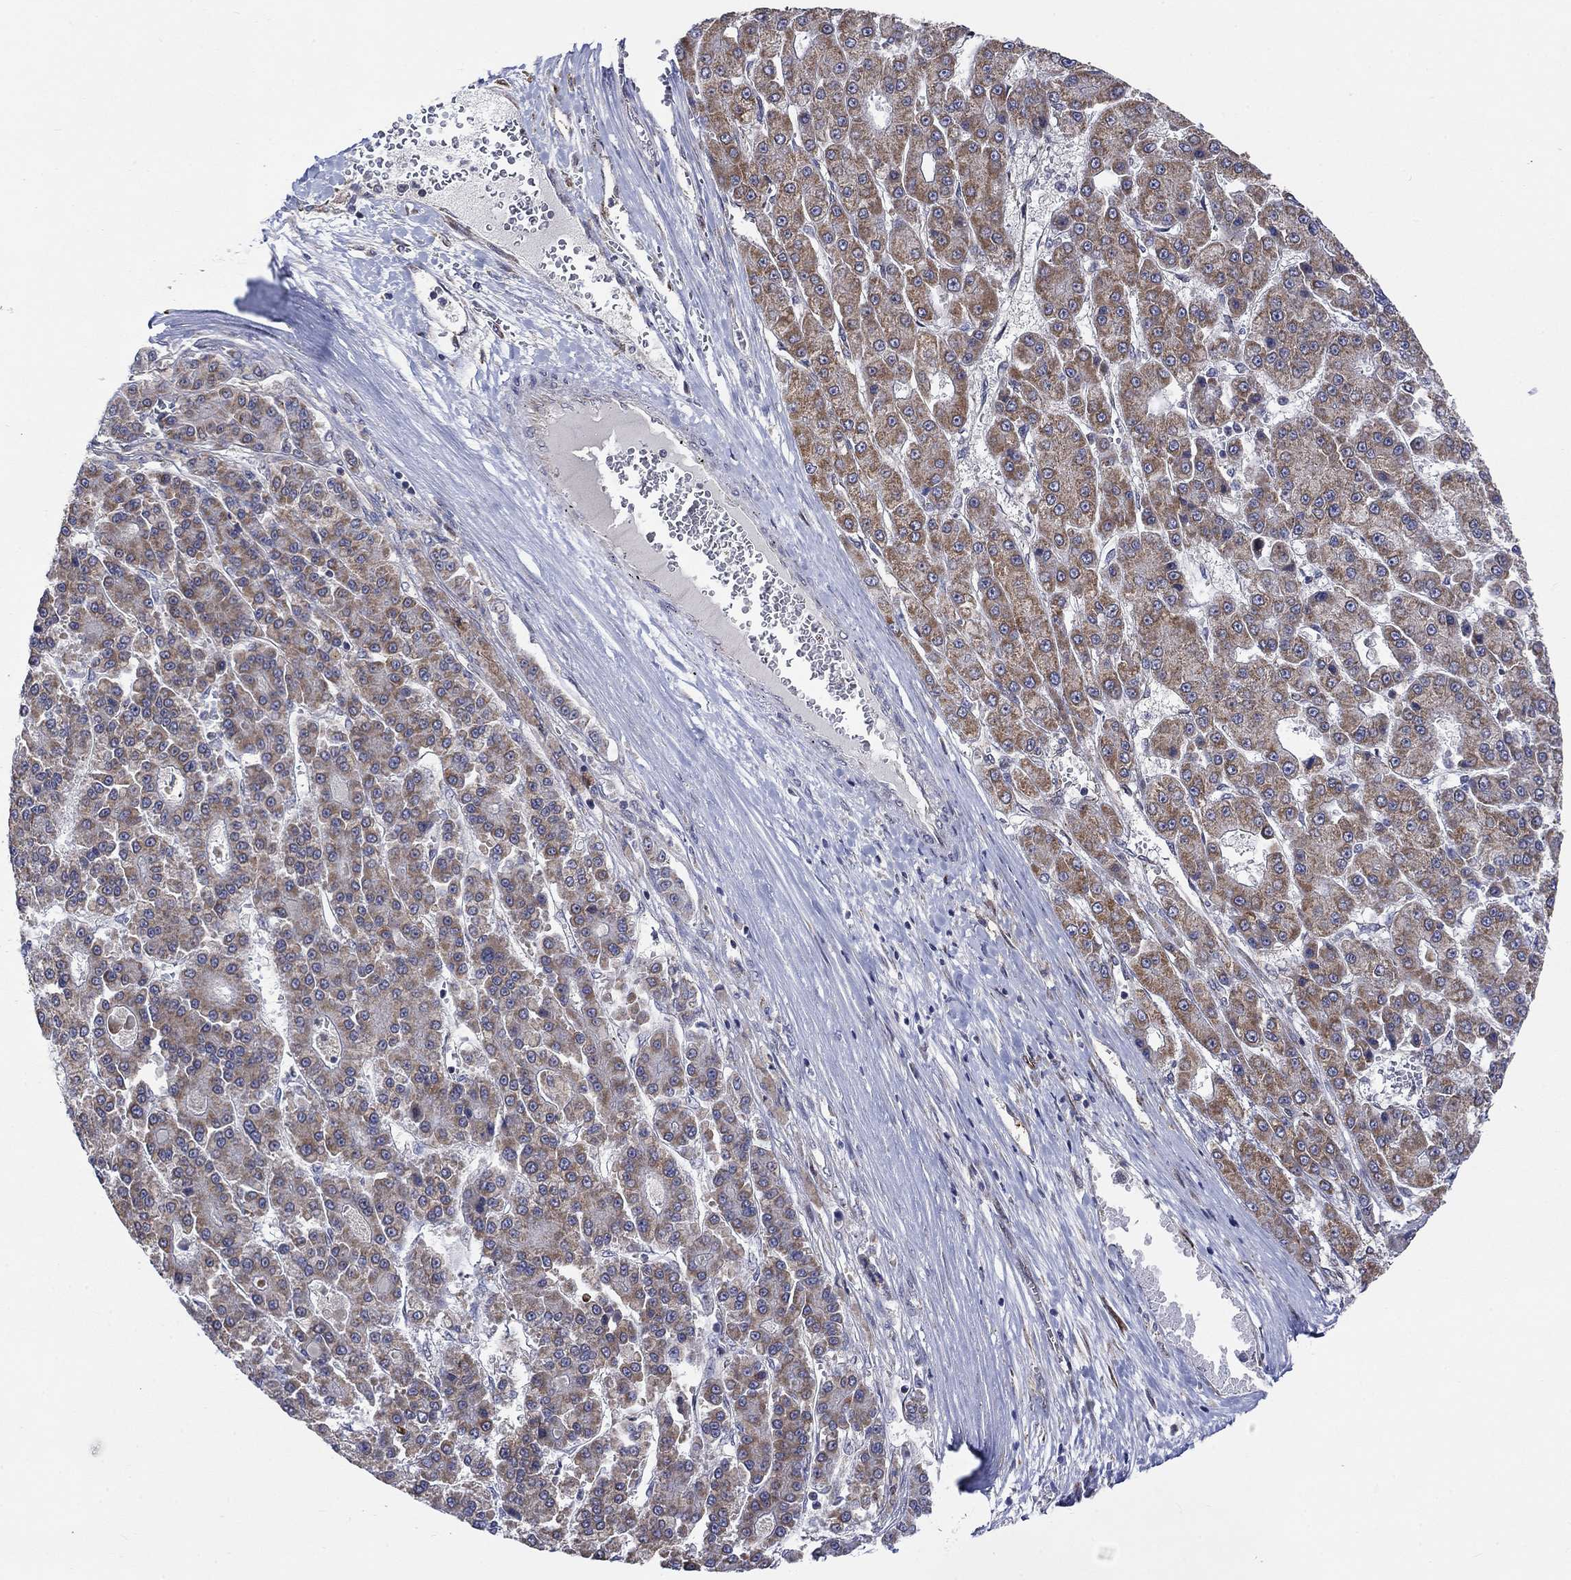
{"staining": {"intensity": "moderate", "quantity": ">75%", "location": "cytoplasmic/membranous"}, "tissue": "liver cancer", "cell_type": "Tumor cells", "image_type": "cancer", "snomed": [{"axis": "morphology", "description": "Carcinoma, Hepatocellular, NOS"}, {"axis": "topography", "description": "Liver"}], "caption": "The histopathology image displays staining of liver cancer (hepatocellular carcinoma), revealing moderate cytoplasmic/membranous protein expression (brown color) within tumor cells. The staining was performed using DAB (3,3'-diaminobenzidine) to visualize the protein expression in brown, while the nuclei were stained in blue with hematoxylin (Magnification: 20x).", "gene": "SLC35F2", "patient": {"sex": "male", "age": 70}}